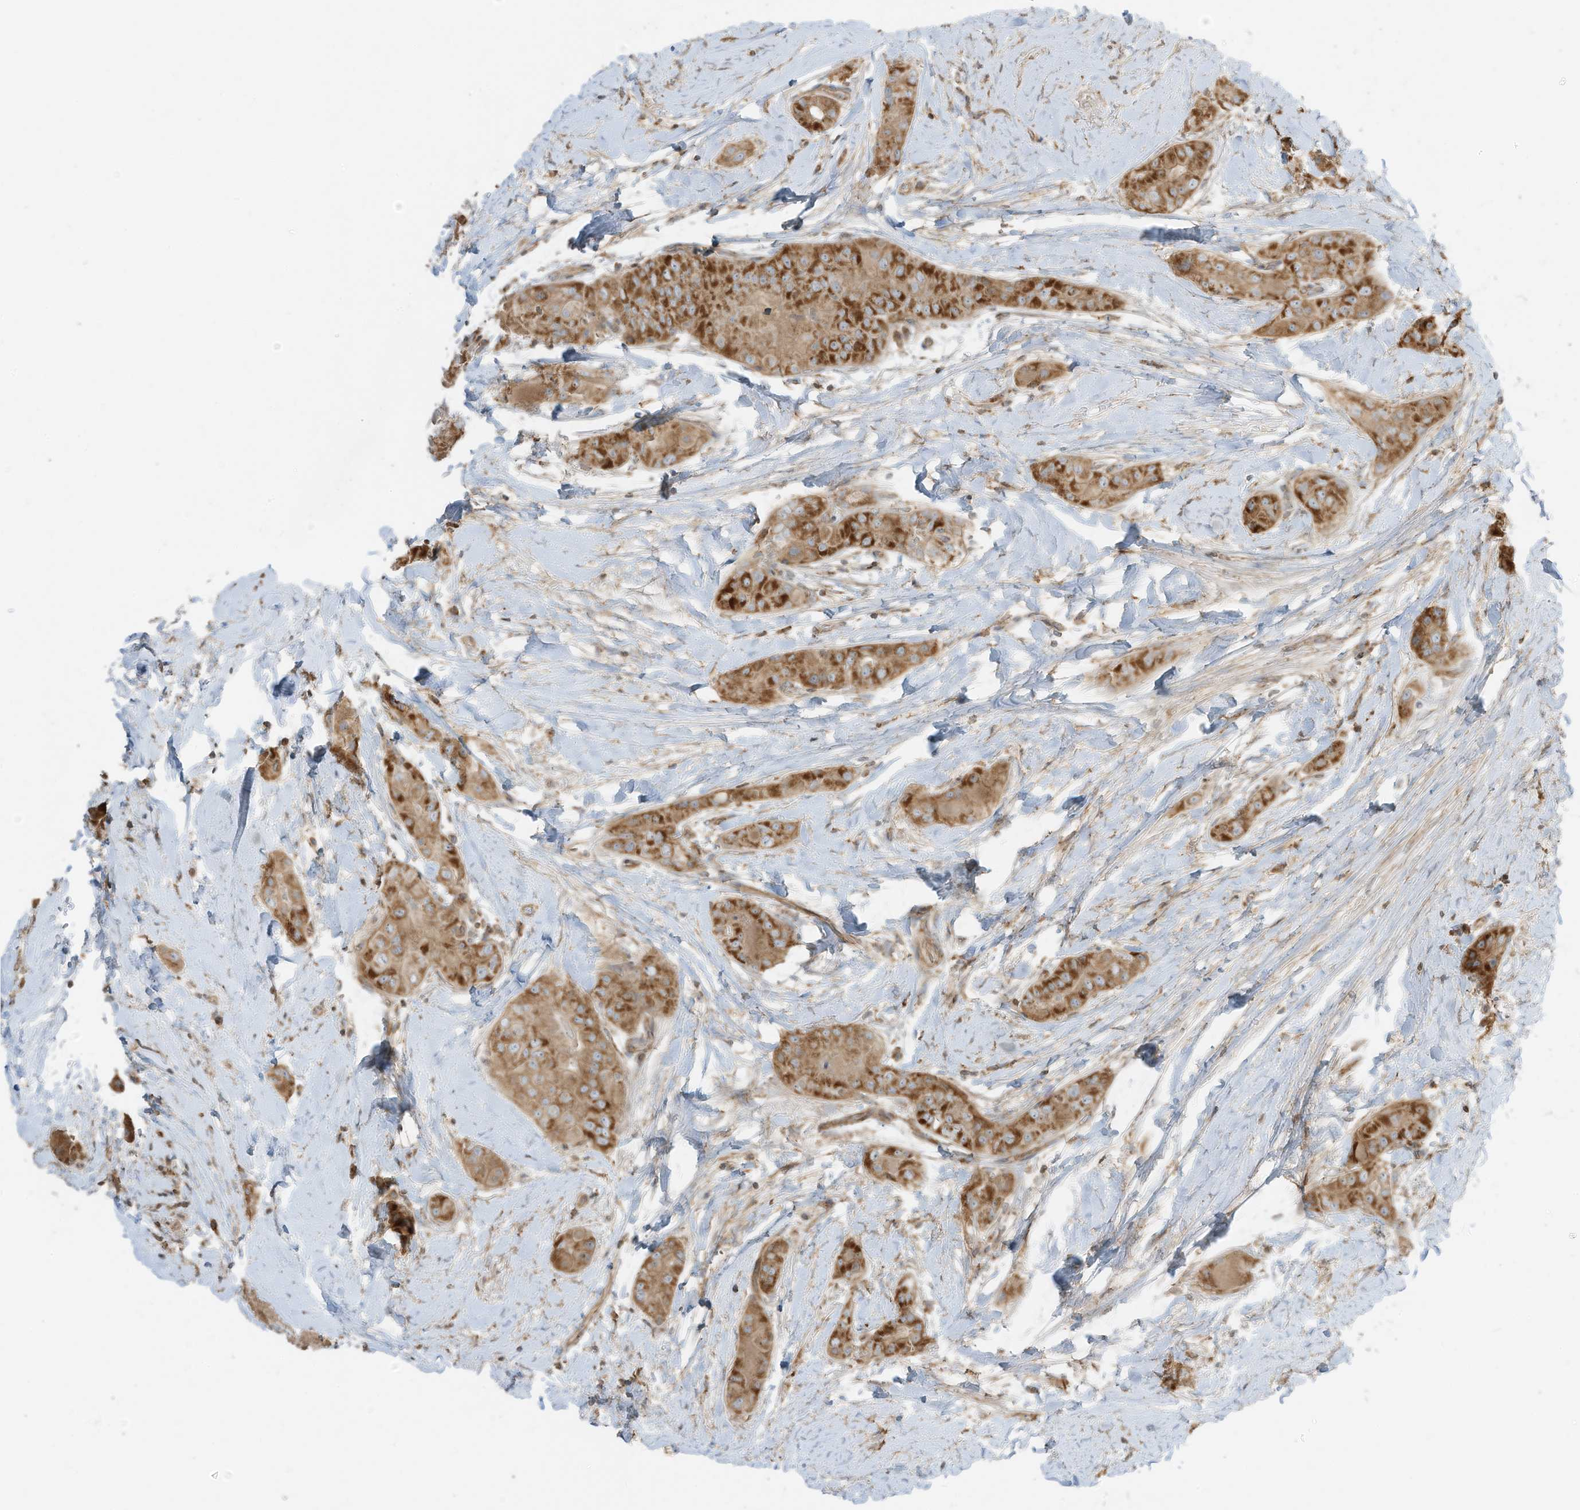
{"staining": {"intensity": "moderate", "quantity": ">75%", "location": "cytoplasmic/membranous"}, "tissue": "thyroid cancer", "cell_type": "Tumor cells", "image_type": "cancer", "snomed": [{"axis": "morphology", "description": "Papillary adenocarcinoma, NOS"}, {"axis": "topography", "description": "Thyroid gland"}], "caption": "An image of human thyroid cancer stained for a protein shows moderate cytoplasmic/membranous brown staining in tumor cells. (DAB (3,3'-diaminobenzidine) IHC, brown staining for protein, blue staining for nuclei).", "gene": "SLC25A12", "patient": {"sex": "male", "age": 33}}